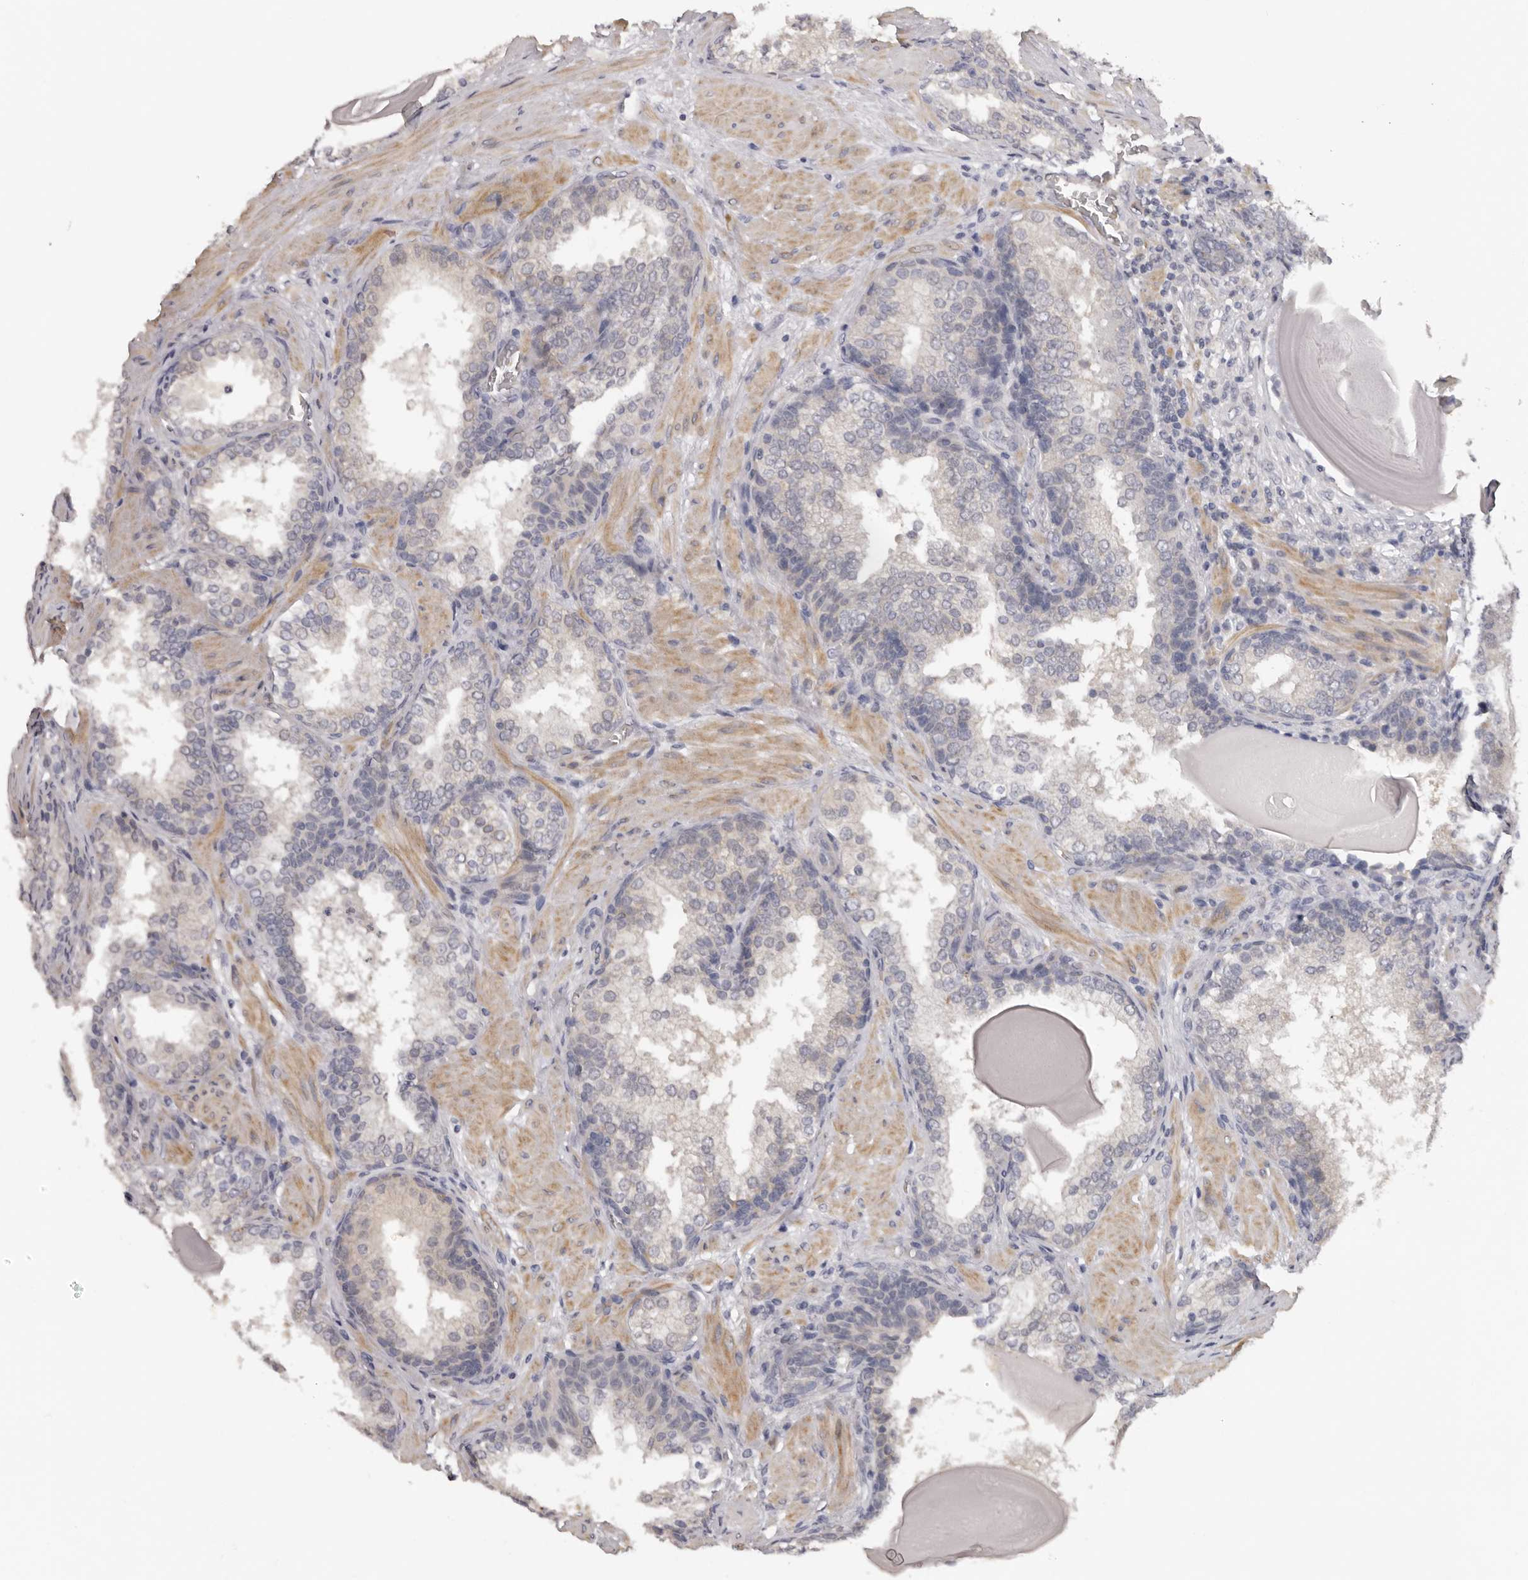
{"staining": {"intensity": "negative", "quantity": "none", "location": "none"}, "tissue": "prostate cancer", "cell_type": "Tumor cells", "image_type": "cancer", "snomed": [{"axis": "morphology", "description": "Adenocarcinoma, Medium grade"}, {"axis": "topography", "description": "Prostate"}], "caption": "Immunohistochemistry histopathology image of neoplastic tissue: human adenocarcinoma (medium-grade) (prostate) stained with DAB exhibits no significant protein positivity in tumor cells.", "gene": "TNR", "patient": {"sex": "male", "age": 70}}